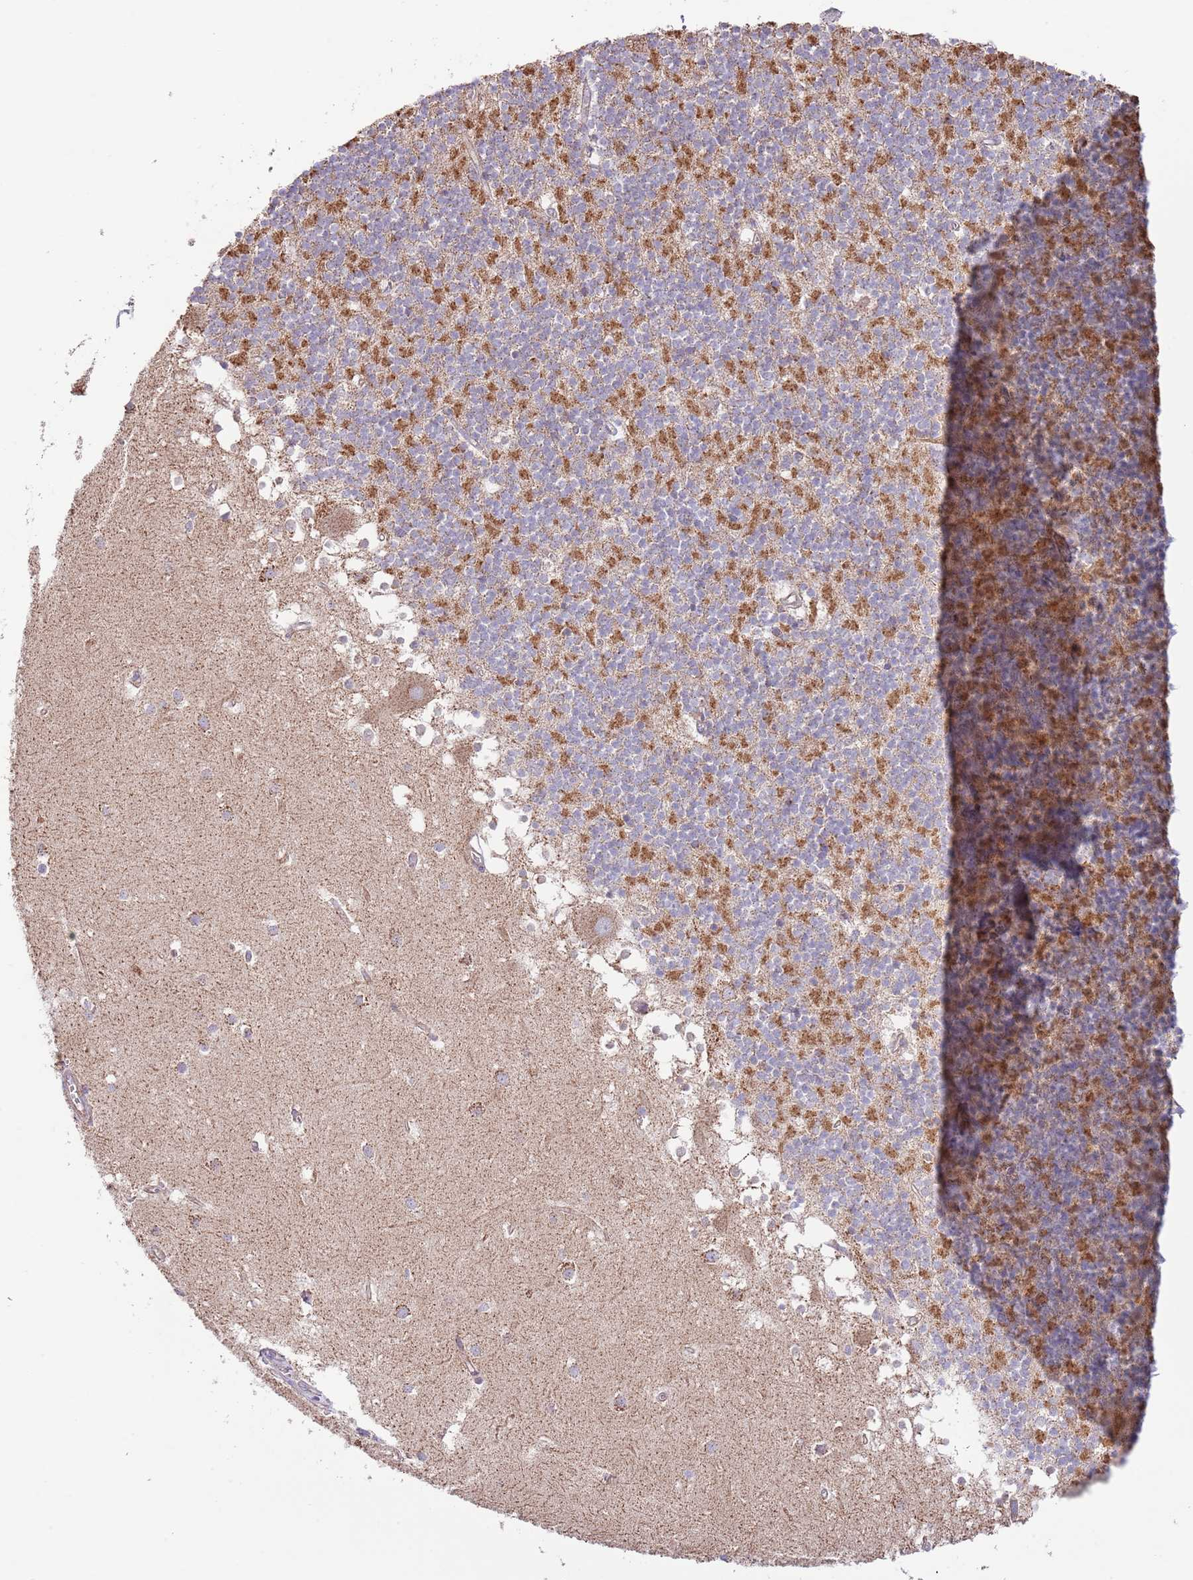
{"staining": {"intensity": "strong", "quantity": "25%-75%", "location": "cytoplasmic/membranous"}, "tissue": "cerebellum", "cell_type": "Cells in granular layer", "image_type": "normal", "snomed": [{"axis": "morphology", "description": "Normal tissue, NOS"}, {"axis": "topography", "description": "Cerebellum"}], "caption": "Brown immunohistochemical staining in benign human cerebellum demonstrates strong cytoplasmic/membranous staining in about 25%-75% of cells in granular layer. (DAB (3,3'-diaminobenzidine) IHC with brightfield microscopy, high magnification).", "gene": "DNAJA3", "patient": {"sex": "male", "age": 54}}